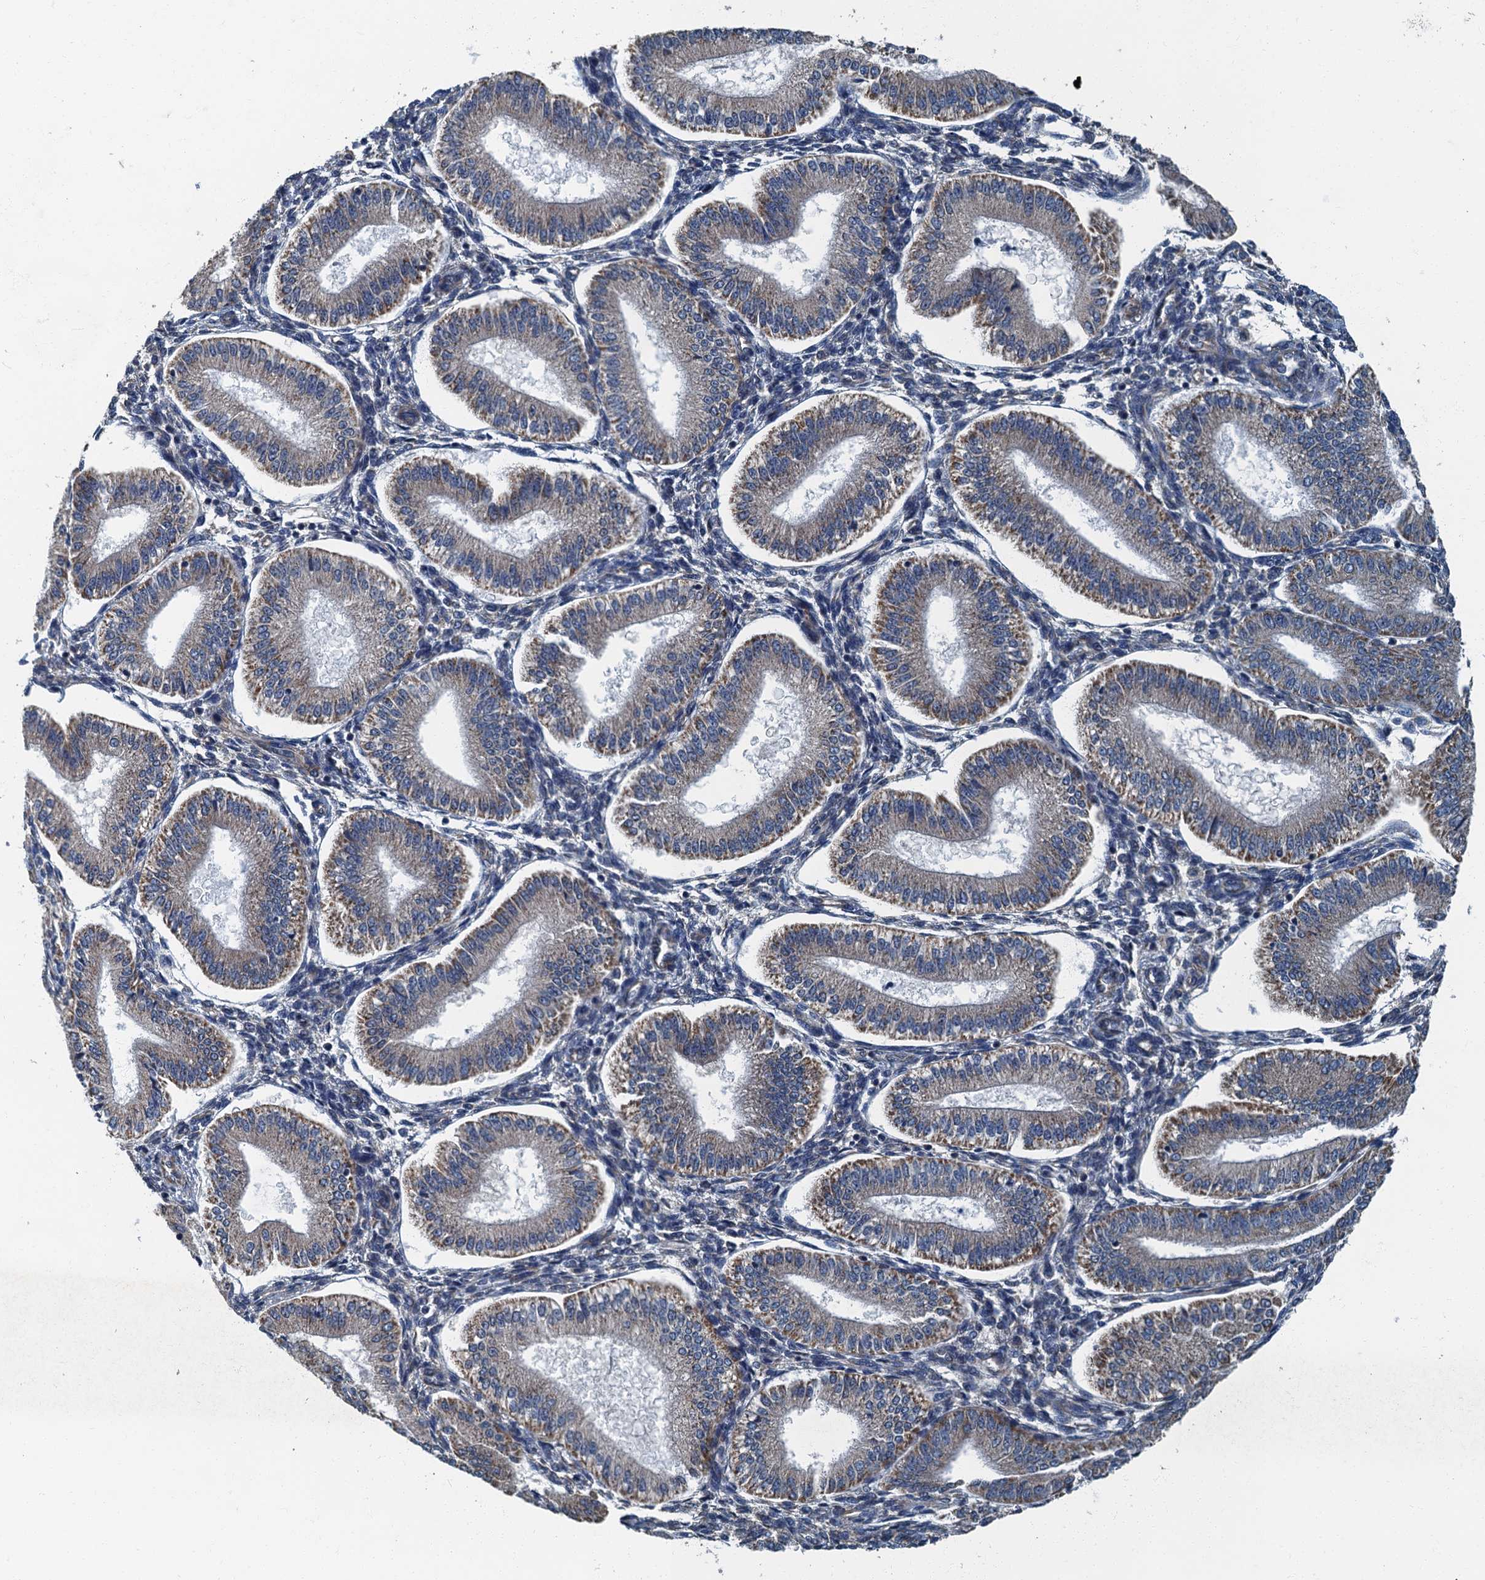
{"staining": {"intensity": "negative", "quantity": "none", "location": "none"}, "tissue": "endometrium", "cell_type": "Cells in endometrial stroma", "image_type": "normal", "snomed": [{"axis": "morphology", "description": "Normal tissue, NOS"}, {"axis": "topography", "description": "Endometrium"}], "caption": "IHC micrograph of normal endometrium: human endometrium stained with DAB (3,3'-diaminobenzidine) shows no significant protein expression in cells in endometrial stroma.", "gene": "DDX49", "patient": {"sex": "female", "age": 39}}